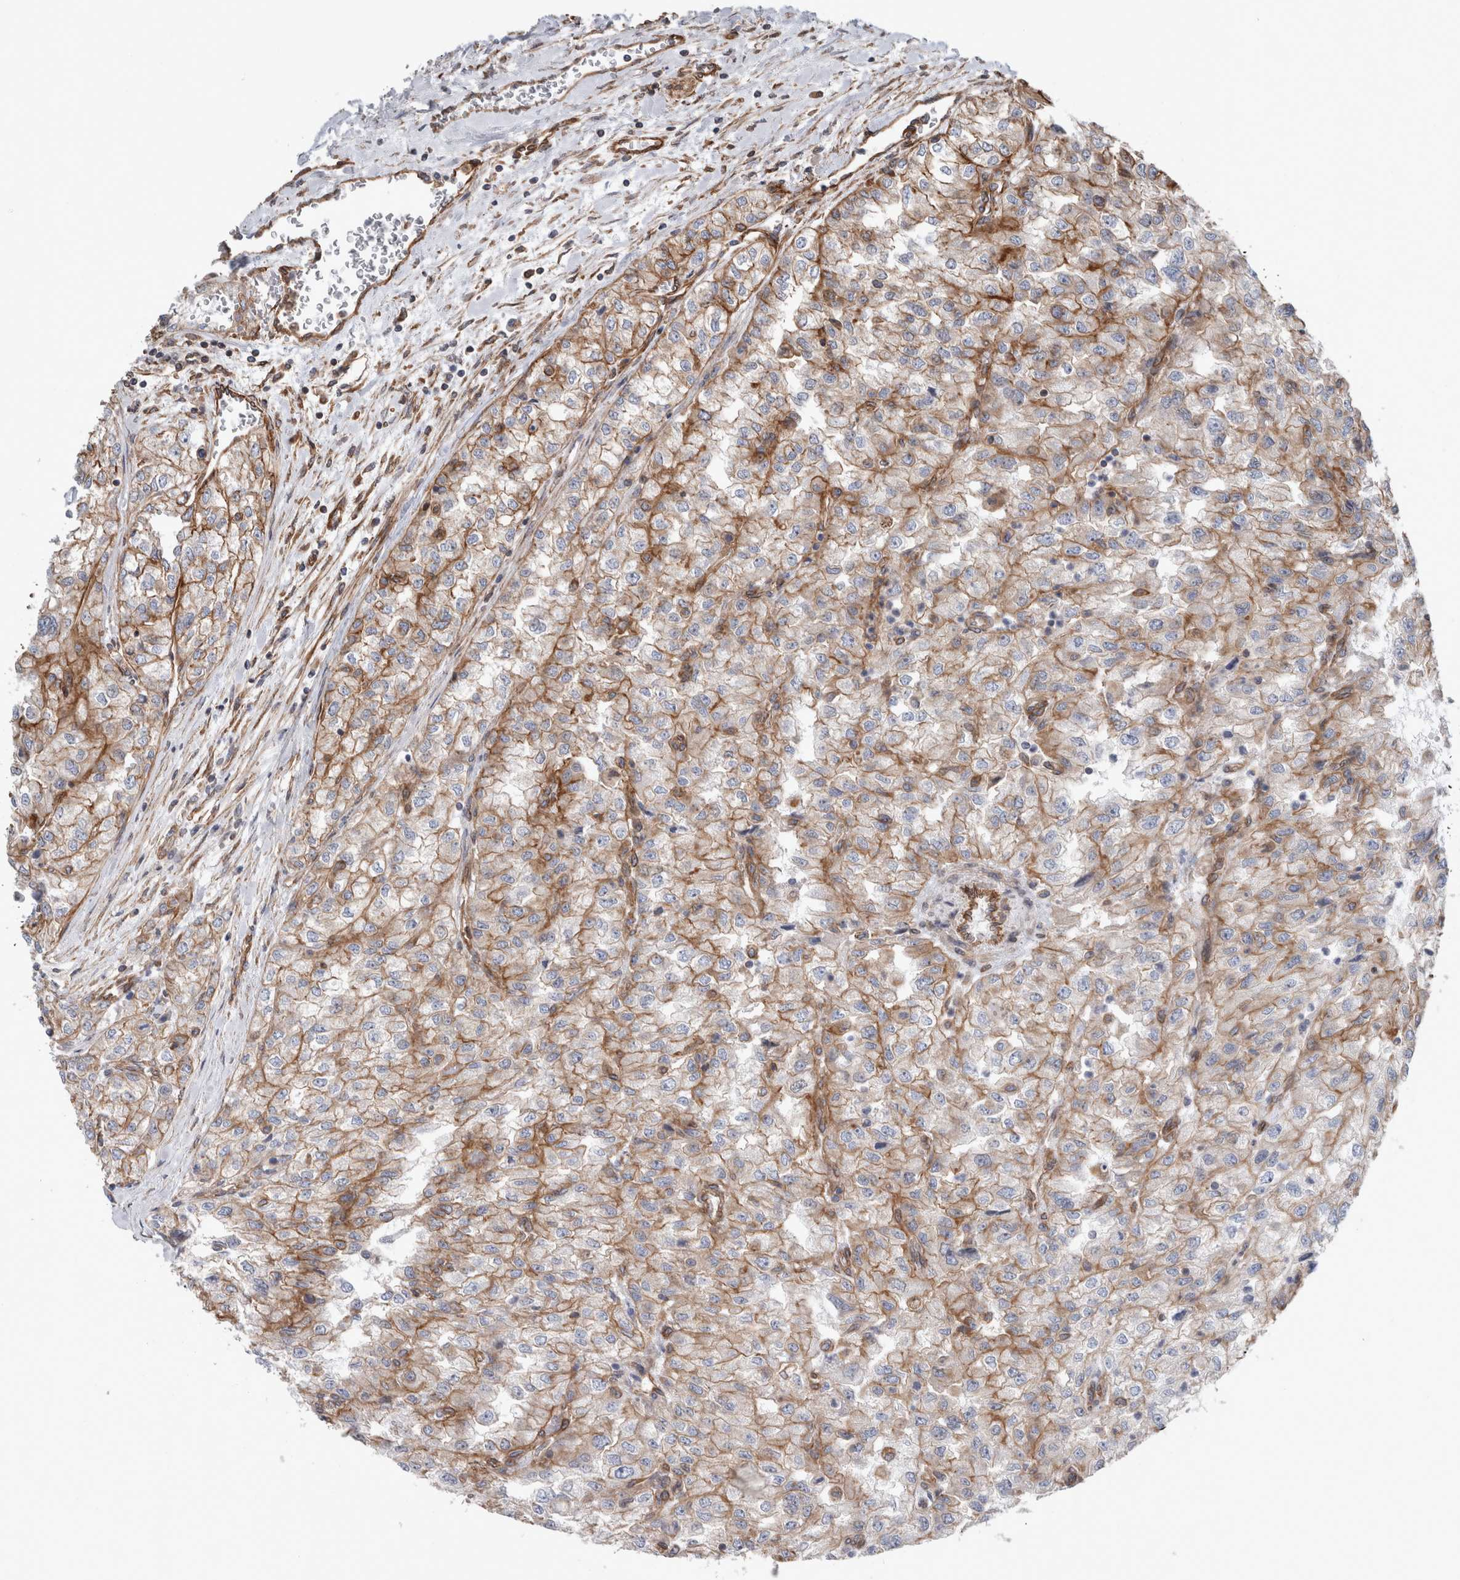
{"staining": {"intensity": "moderate", "quantity": ">75%", "location": "cytoplasmic/membranous"}, "tissue": "renal cancer", "cell_type": "Tumor cells", "image_type": "cancer", "snomed": [{"axis": "morphology", "description": "Adenocarcinoma, NOS"}, {"axis": "topography", "description": "Kidney"}], "caption": "Human adenocarcinoma (renal) stained with a protein marker exhibits moderate staining in tumor cells.", "gene": "PLEC", "patient": {"sex": "female", "age": 54}}